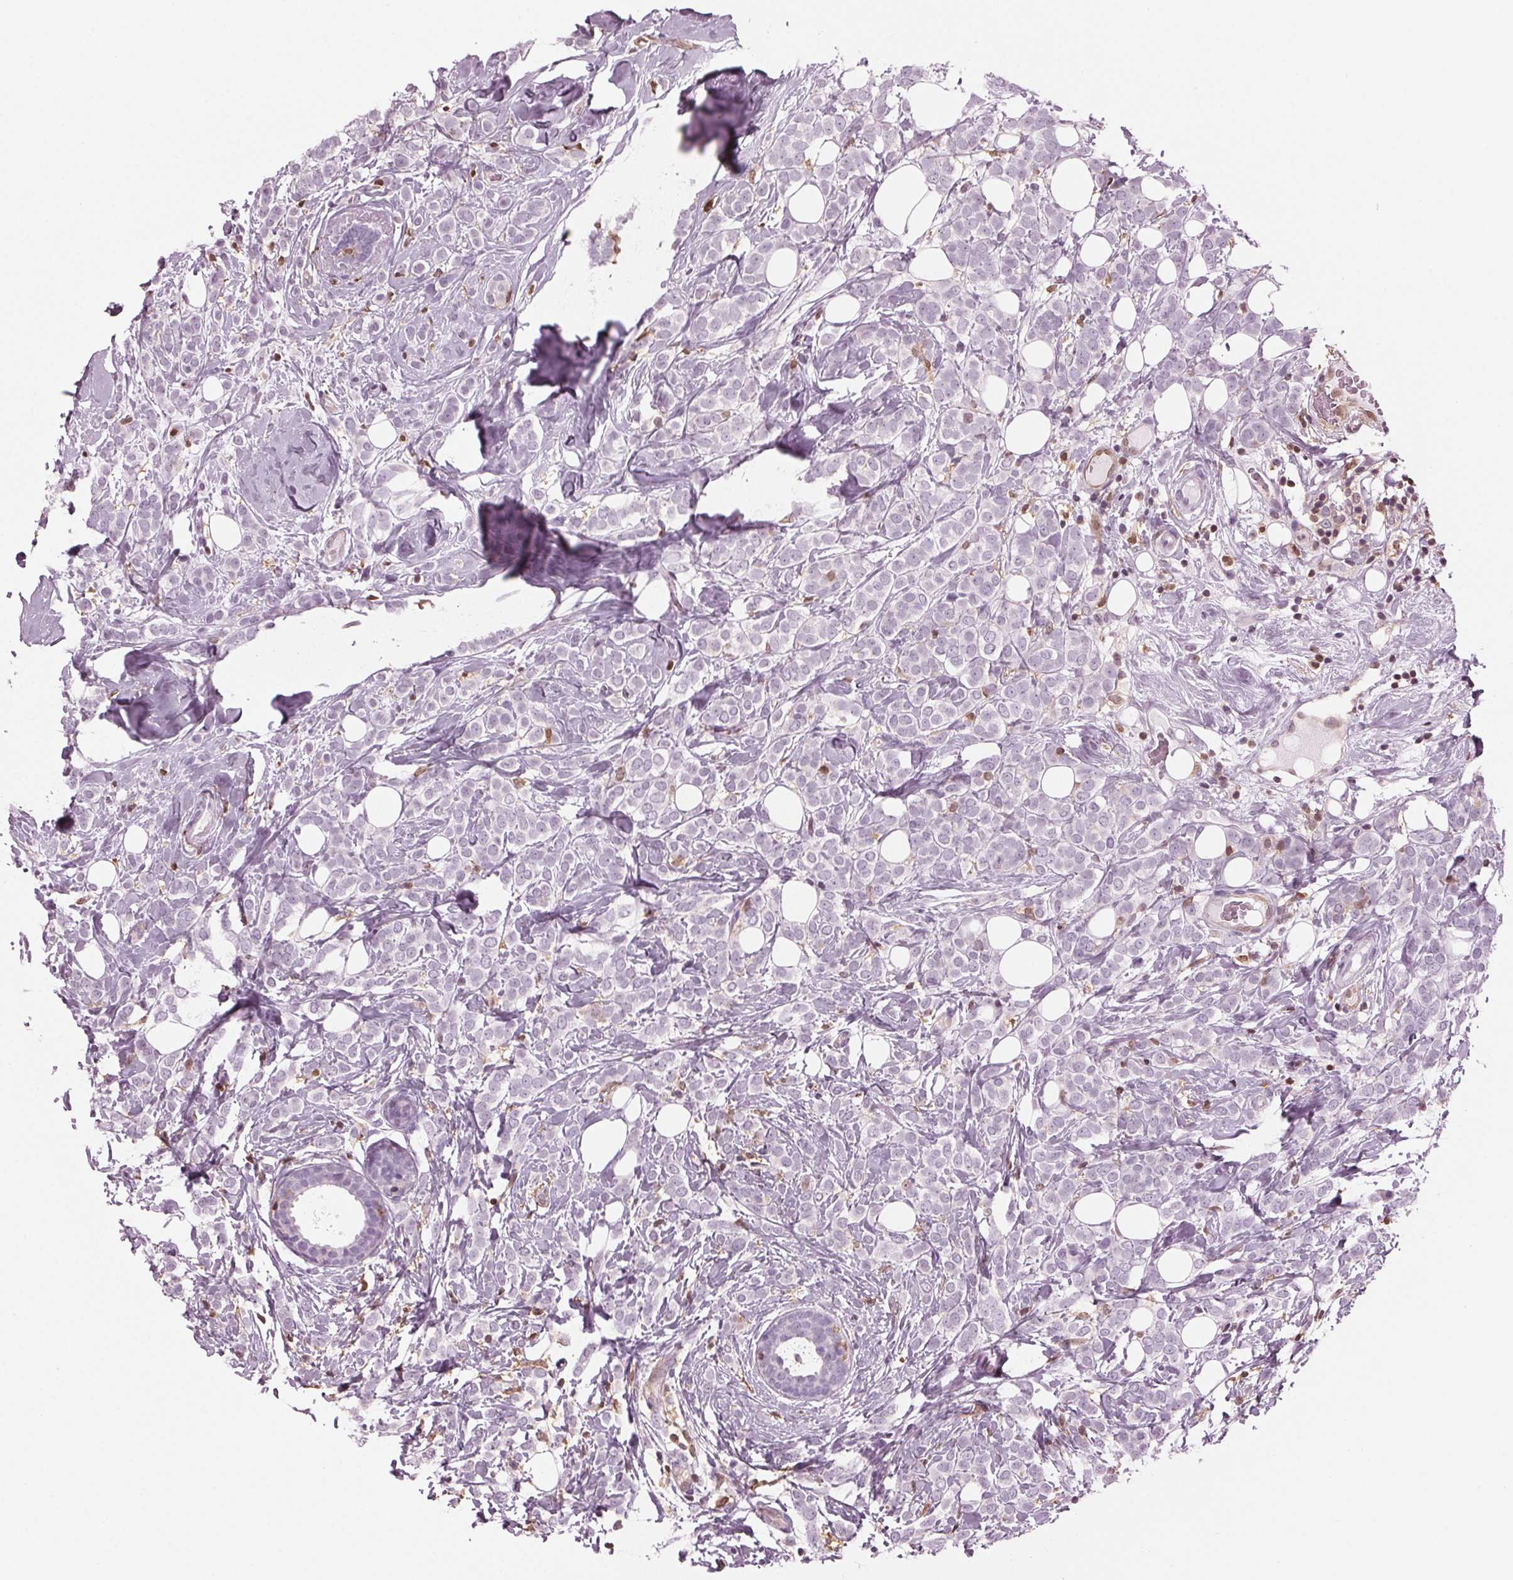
{"staining": {"intensity": "negative", "quantity": "none", "location": "none"}, "tissue": "breast cancer", "cell_type": "Tumor cells", "image_type": "cancer", "snomed": [{"axis": "morphology", "description": "Lobular carcinoma"}, {"axis": "topography", "description": "Breast"}], "caption": "Immunohistochemistry (IHC) photomicrograph of neoplastic tissue: breast cancer (lobular carcinoma) stained with DAB (3,3'-diaminobenzidine) shows no significant protein staining in tumor cells.", "gene": "BTLA", "patient": {"sex": "female", "age": 49}}